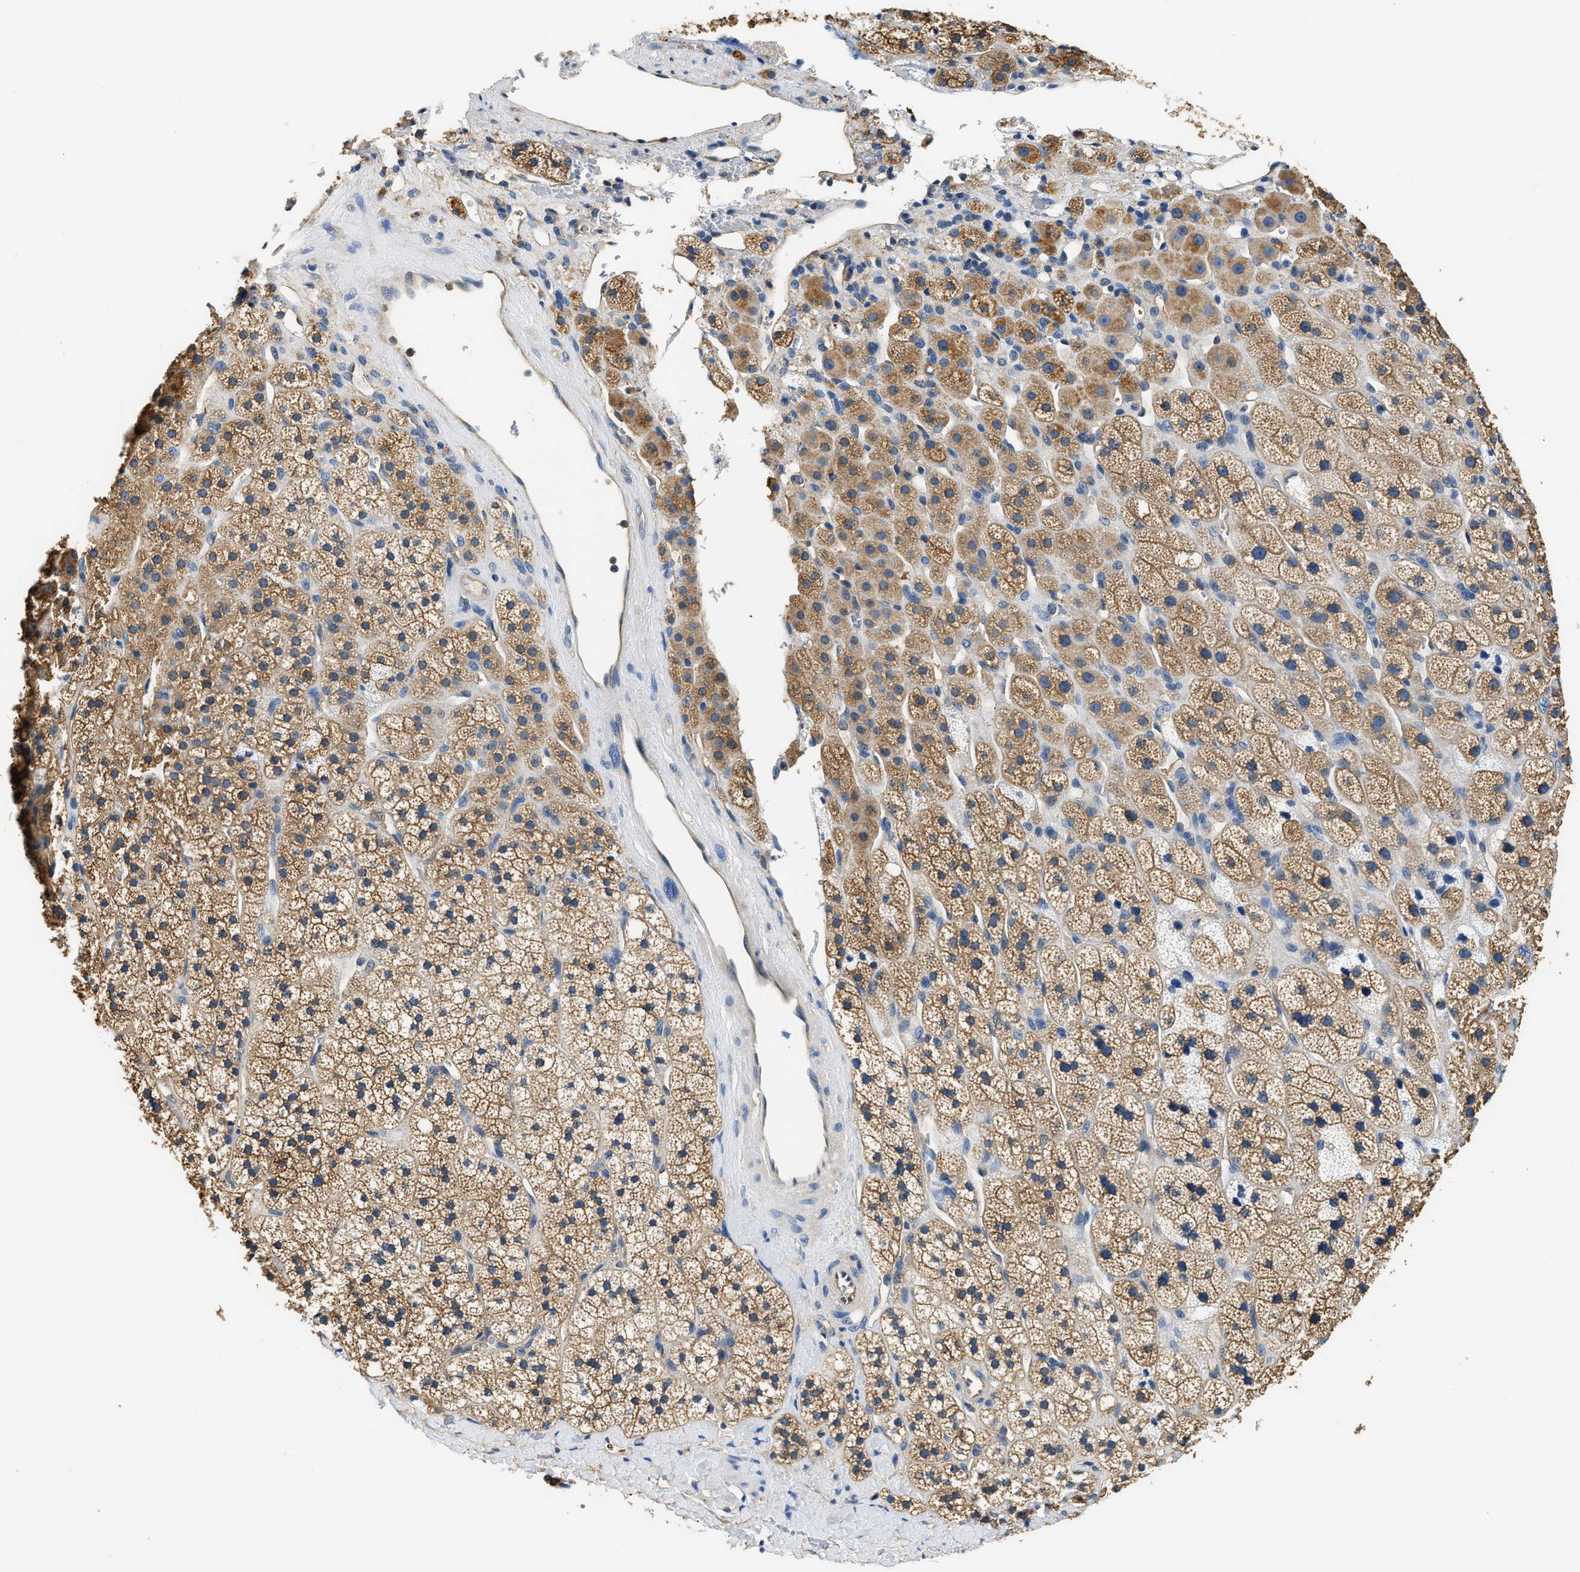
{"staining": {"intensity": "moderate", "quantity": ">75%", "location": "cytoplasmic/membranous"}, "tissue": "adrenal gland", "cell_type": "Glandular cells", "image_type": "normal", "snomed": [{"axis": "morphology", "description": "Normal tissue, NOS"}, {"axis": "topography", "description": "Adrenal gland"}], "caption": "Approximately >75% of glandular cells in normal adrenal gland exhibit moderate cytoplasmic/membranous protein staining as visualized by brown immunohistochemical staining.", "gene": "PPP2R1B", "patient": {"sex": "male", "age": 56}}